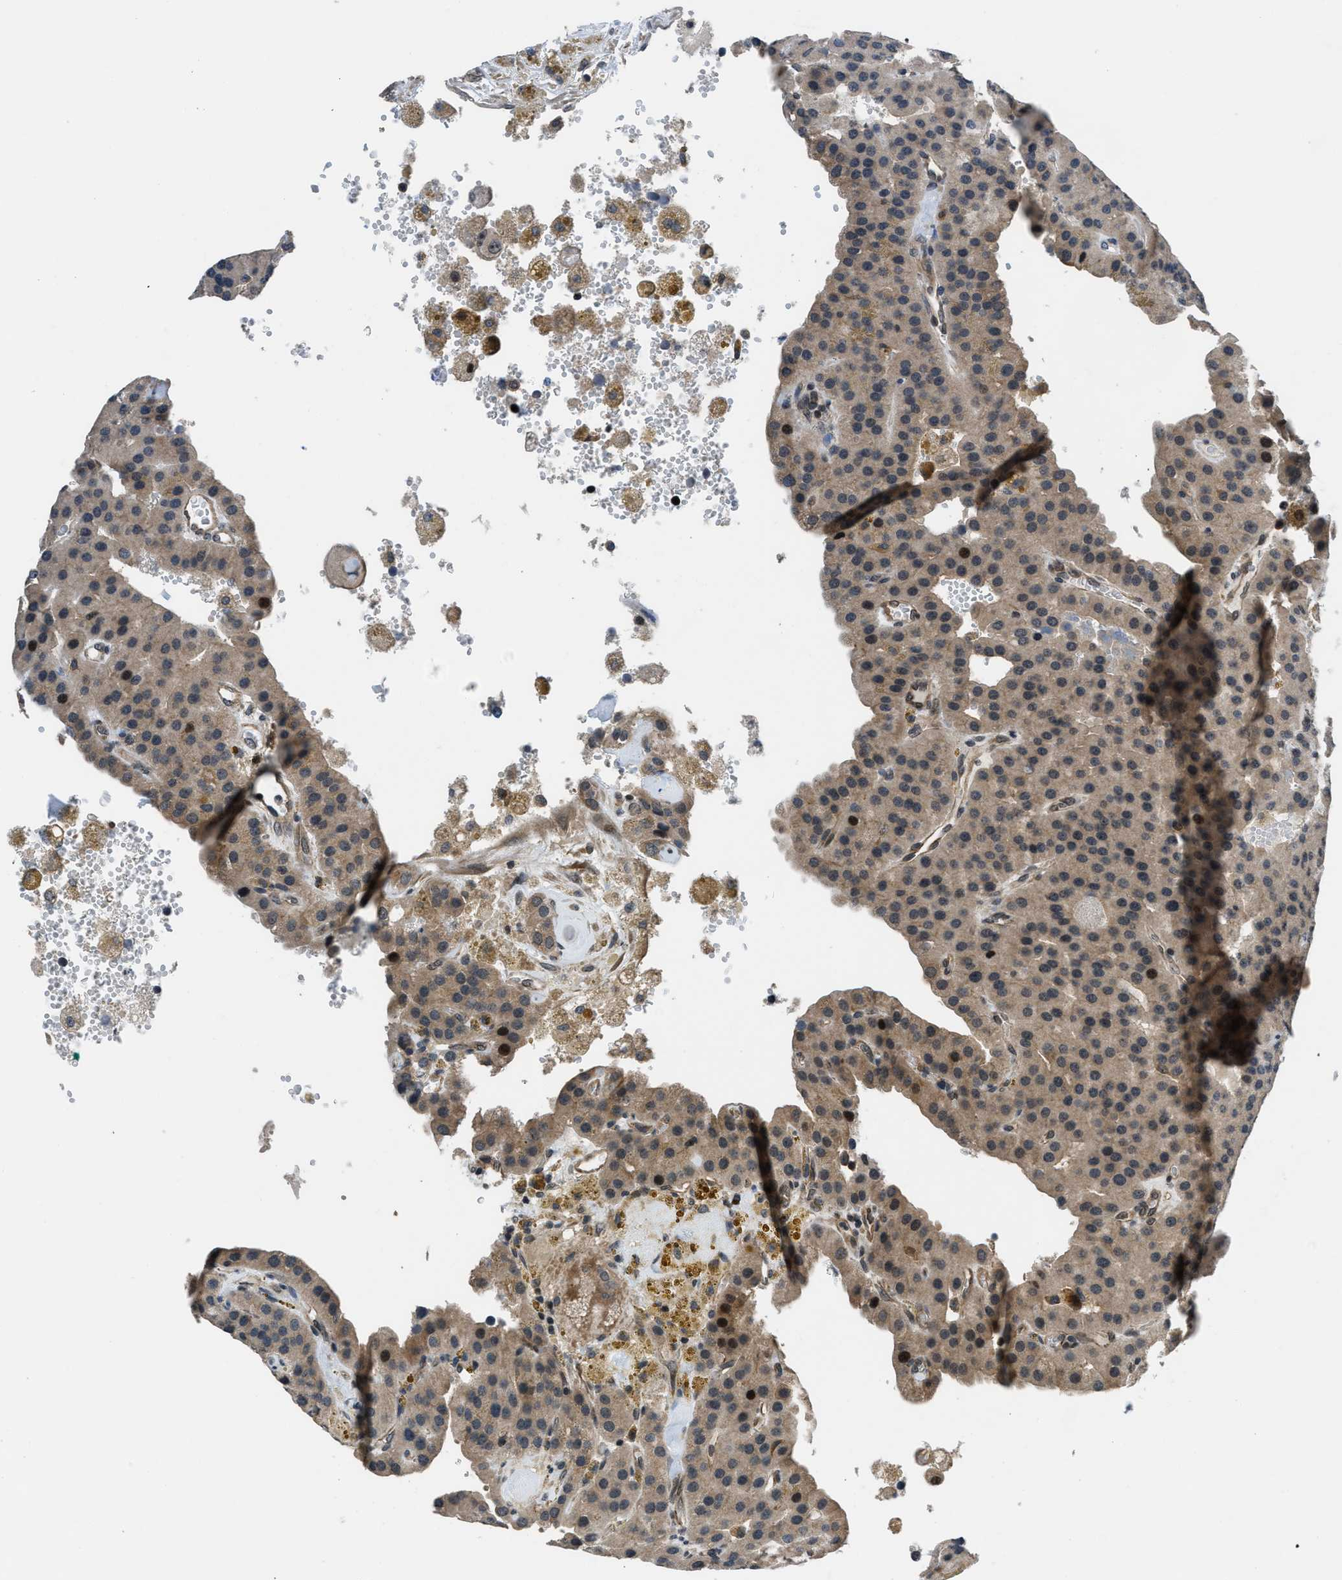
{"staining": {"intensity": "strong", "quantity": "25%-75%", "location": "cytoplasmic/membranous,nuclear"}, "tissue": "parathyroid gland", "cell_type": "Glandular cells", "image_type": "normal", "snomed": [{"axis": "morphology", "description": "Normal tissue, NOS"}, {"axis": "morphology", "description": "Adenoma, NOS"}, {"axis": "topography", "description": "Parathyroid gland"}], "caption": "About 25%-75% of glandular cells in normal parathyroid gland display strong cytoplasmic/membranous,nuclear protein staining as visualized by brown immunohistochemical staining.", "gene": "SETD5", "patient": {"sex": "female", "age": 86}}